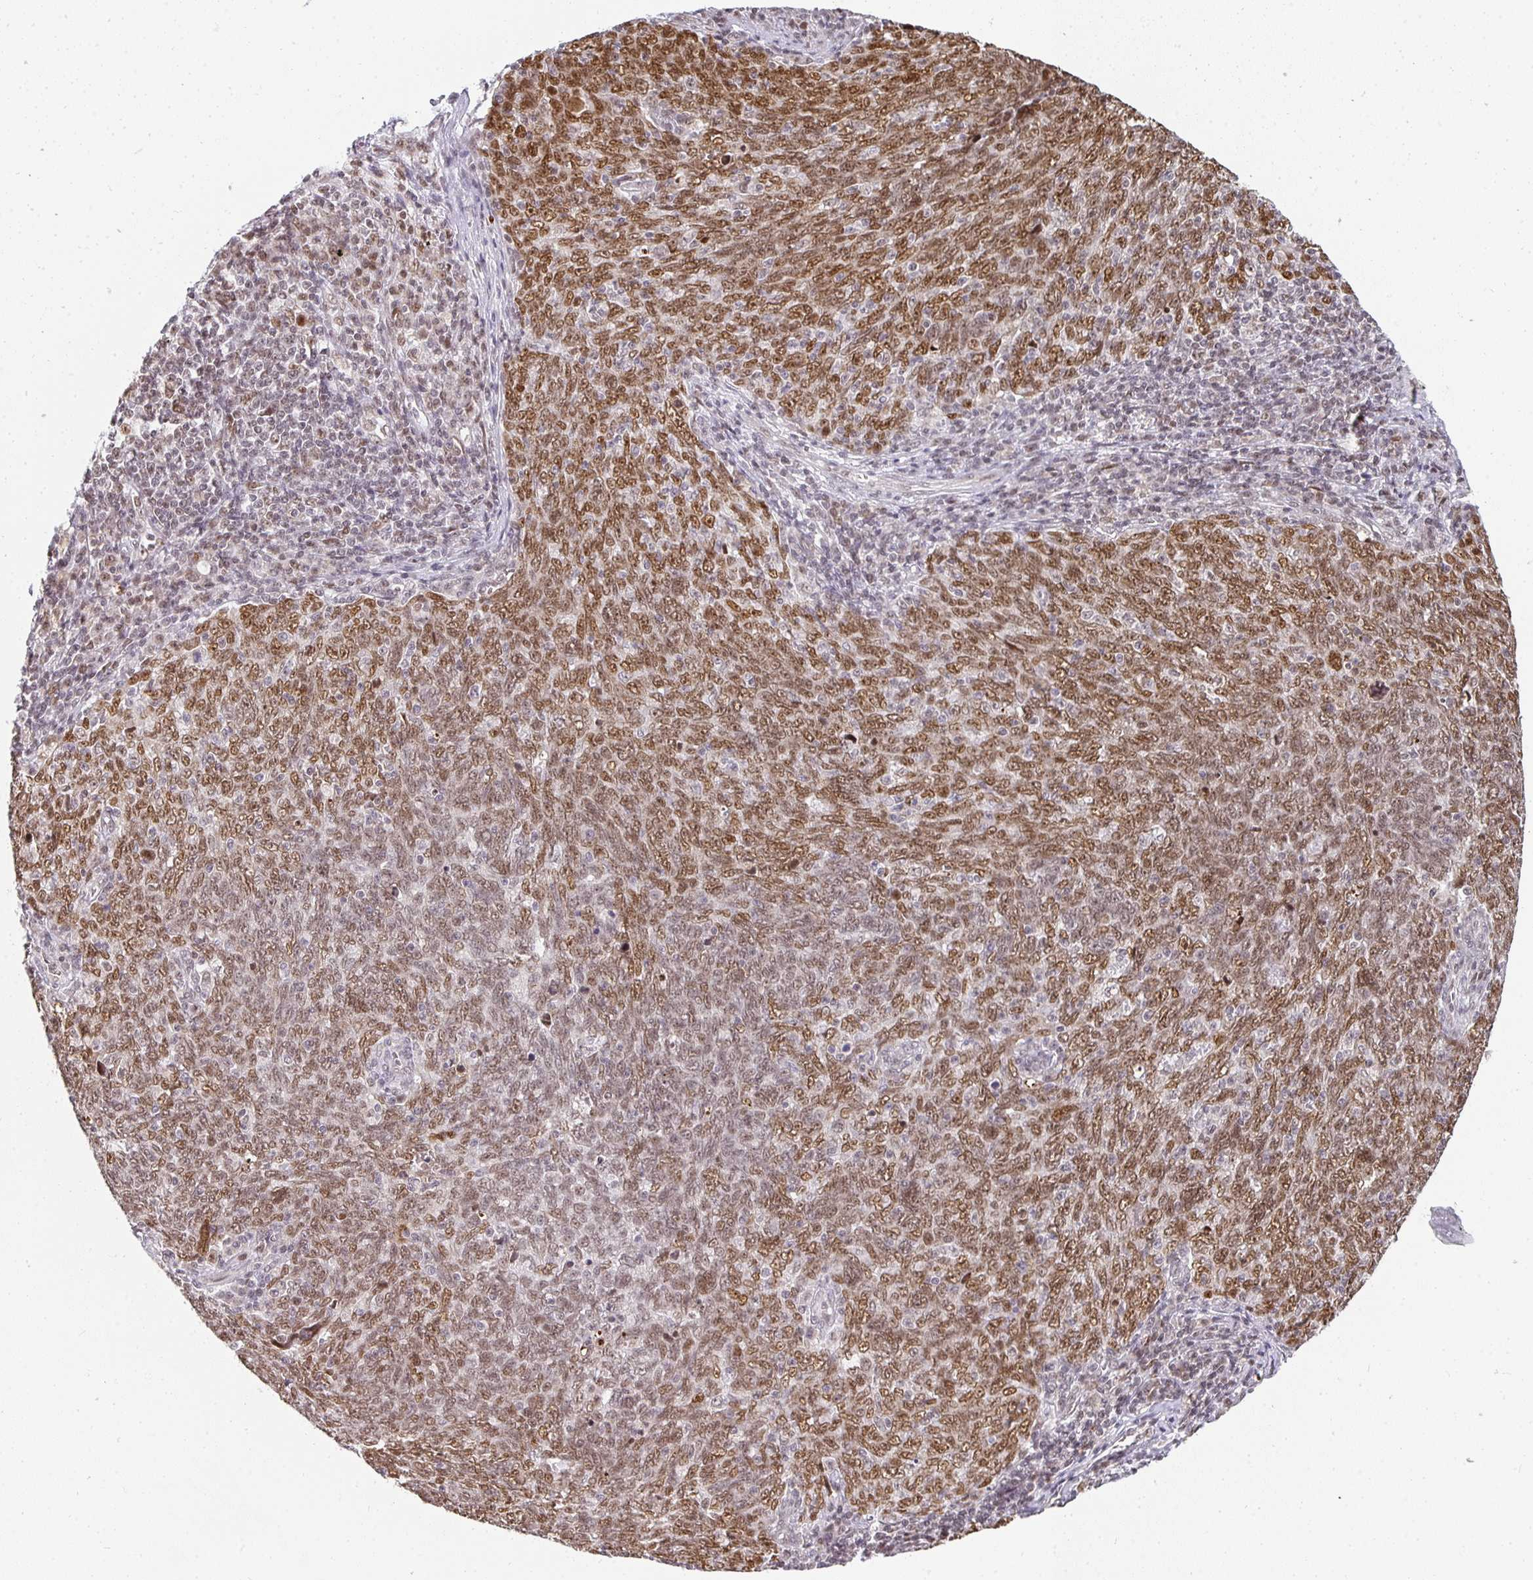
{"staining": {"intensity": "moderate", "quantity": ">75%", "location": "nuclear"}, "tissue": "lung cancer", "cell_type": "Tumor cells", "image_type": "cancer", "snomed": [{"axis": "morphology", "description": "Squamous cell carcinoma, NOS"}, {"axis": "topography", "description": "Lung"}], "caption": "This is an image of IHC staining of lung squamous cell carcinoma, which shows moderate positivity in the nuclear of tumor cells.", "gene": "SMARCA2", "patient": {"sex": "female", "age": 72}}